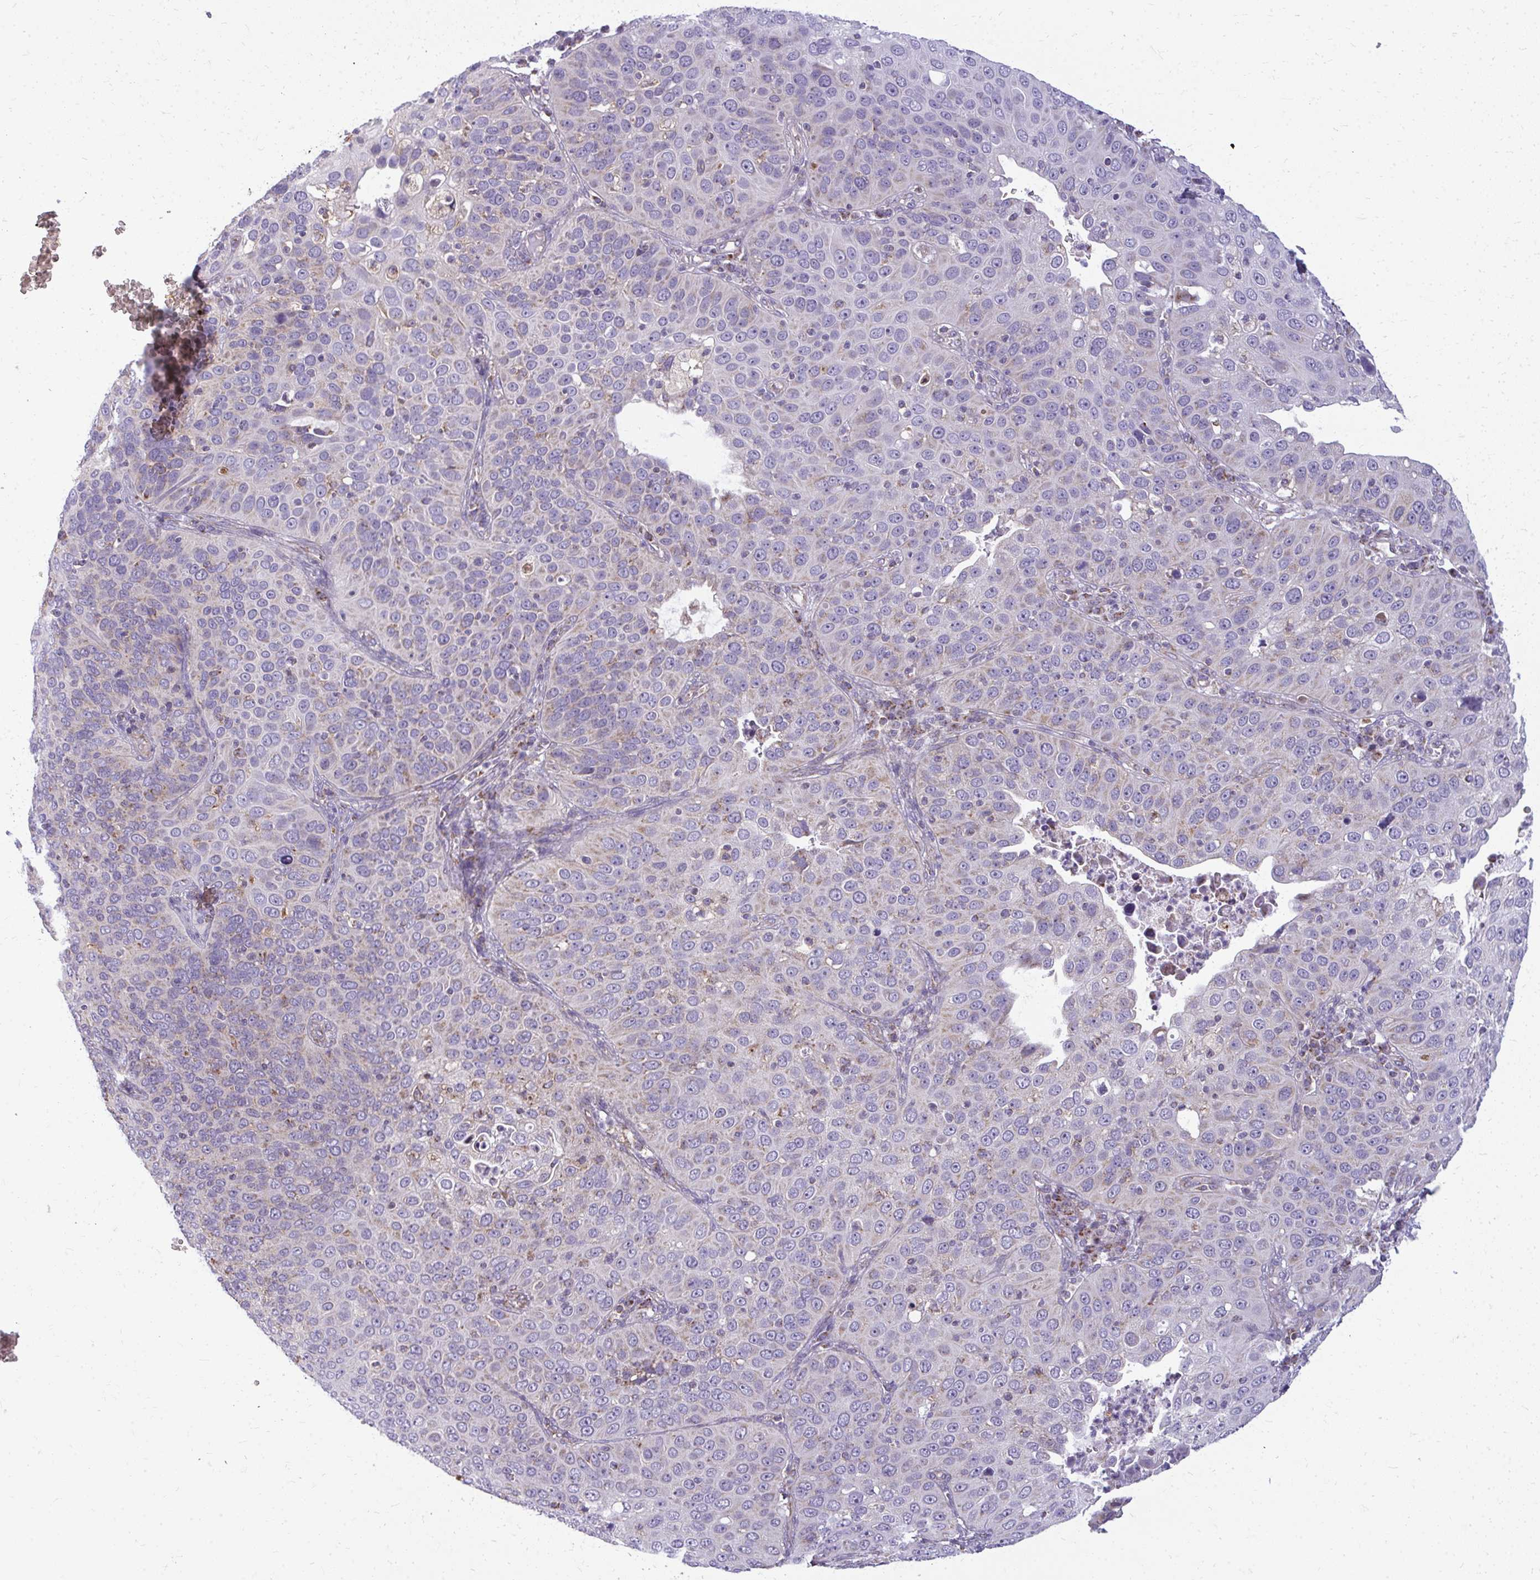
{"staining": {"intensity": "weak", "quantity": "<25%", "location": "cytoplasmic/membranous"}, "tissue": "cervical cancer", "cell_type": "Tumor cells", "image_type": "cancer", "snomed": [{"axis": "morphology", "description": "Squamous cell carcinoma, NOS"}, {"axis": "topography", "description": "Cervix"}], "caption": "This photomicrograph is of cervical cancer (squamous cell carcinoma) stained with immunohistochemistry to label a protein in brown with the nuclei are counter-stained blue. There is no expression in tumor cells.", "gene": "IFIT1", "patient": {"sex": "female", "age": 36}}